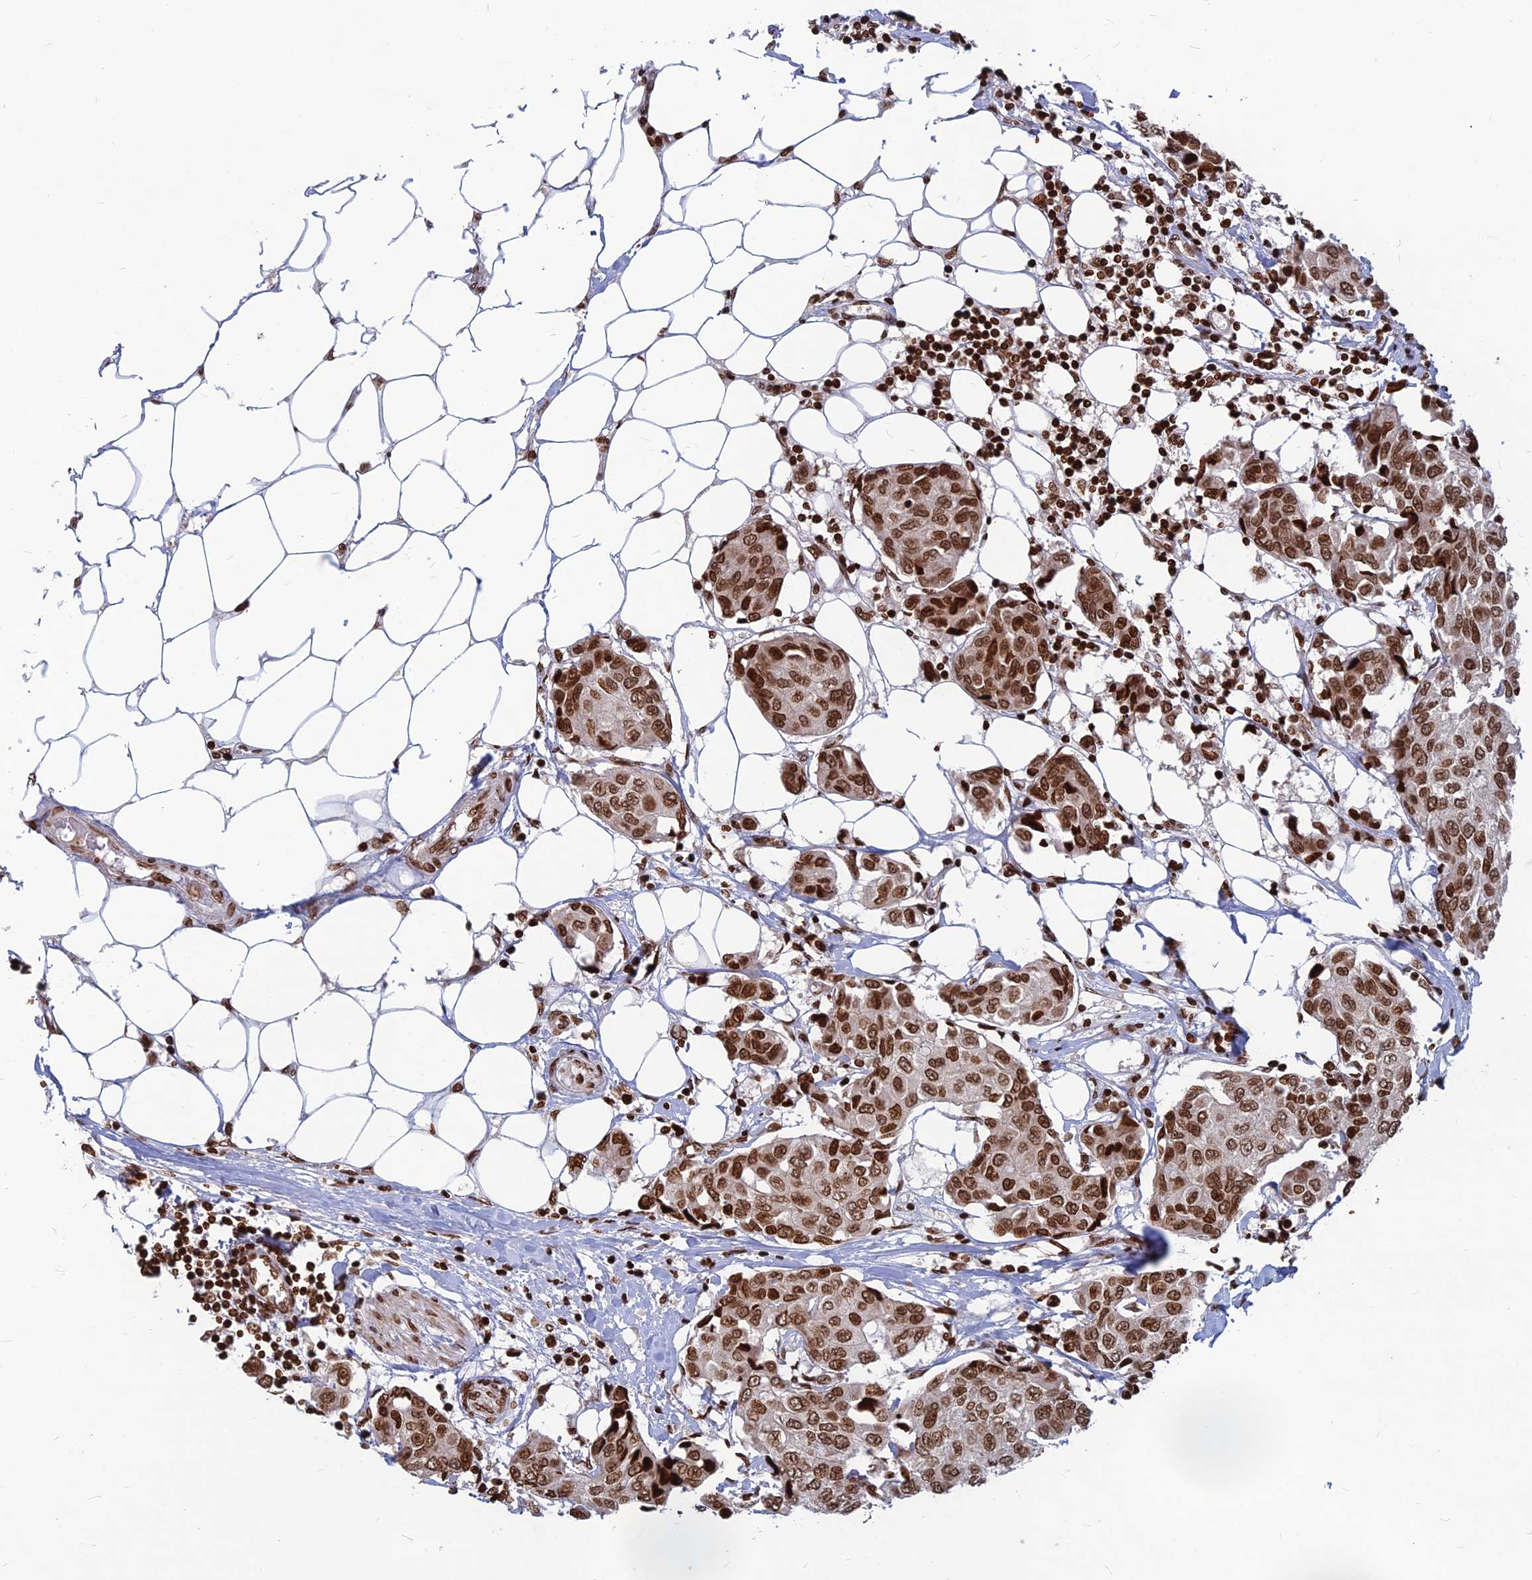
{"staining": {"intensity": "moderate", "quantity": ">75%", "location": "nuclear"}, "tissue": "breast cancer", "cell_type": "Tumor cells", "image_type": "cancer", "snomed": [{"axis": "morphology", "description": "Duct carcinoma"}, {"axis": "topography", "description": "Breast"}], "caption": "Breast cancer was stained to show a protein in brown. There is medium levels of moderate nuclear positivity in about >75% of tumor cells.", "gene": "TET2", "patient": {"sex": "female", "age": 80}}